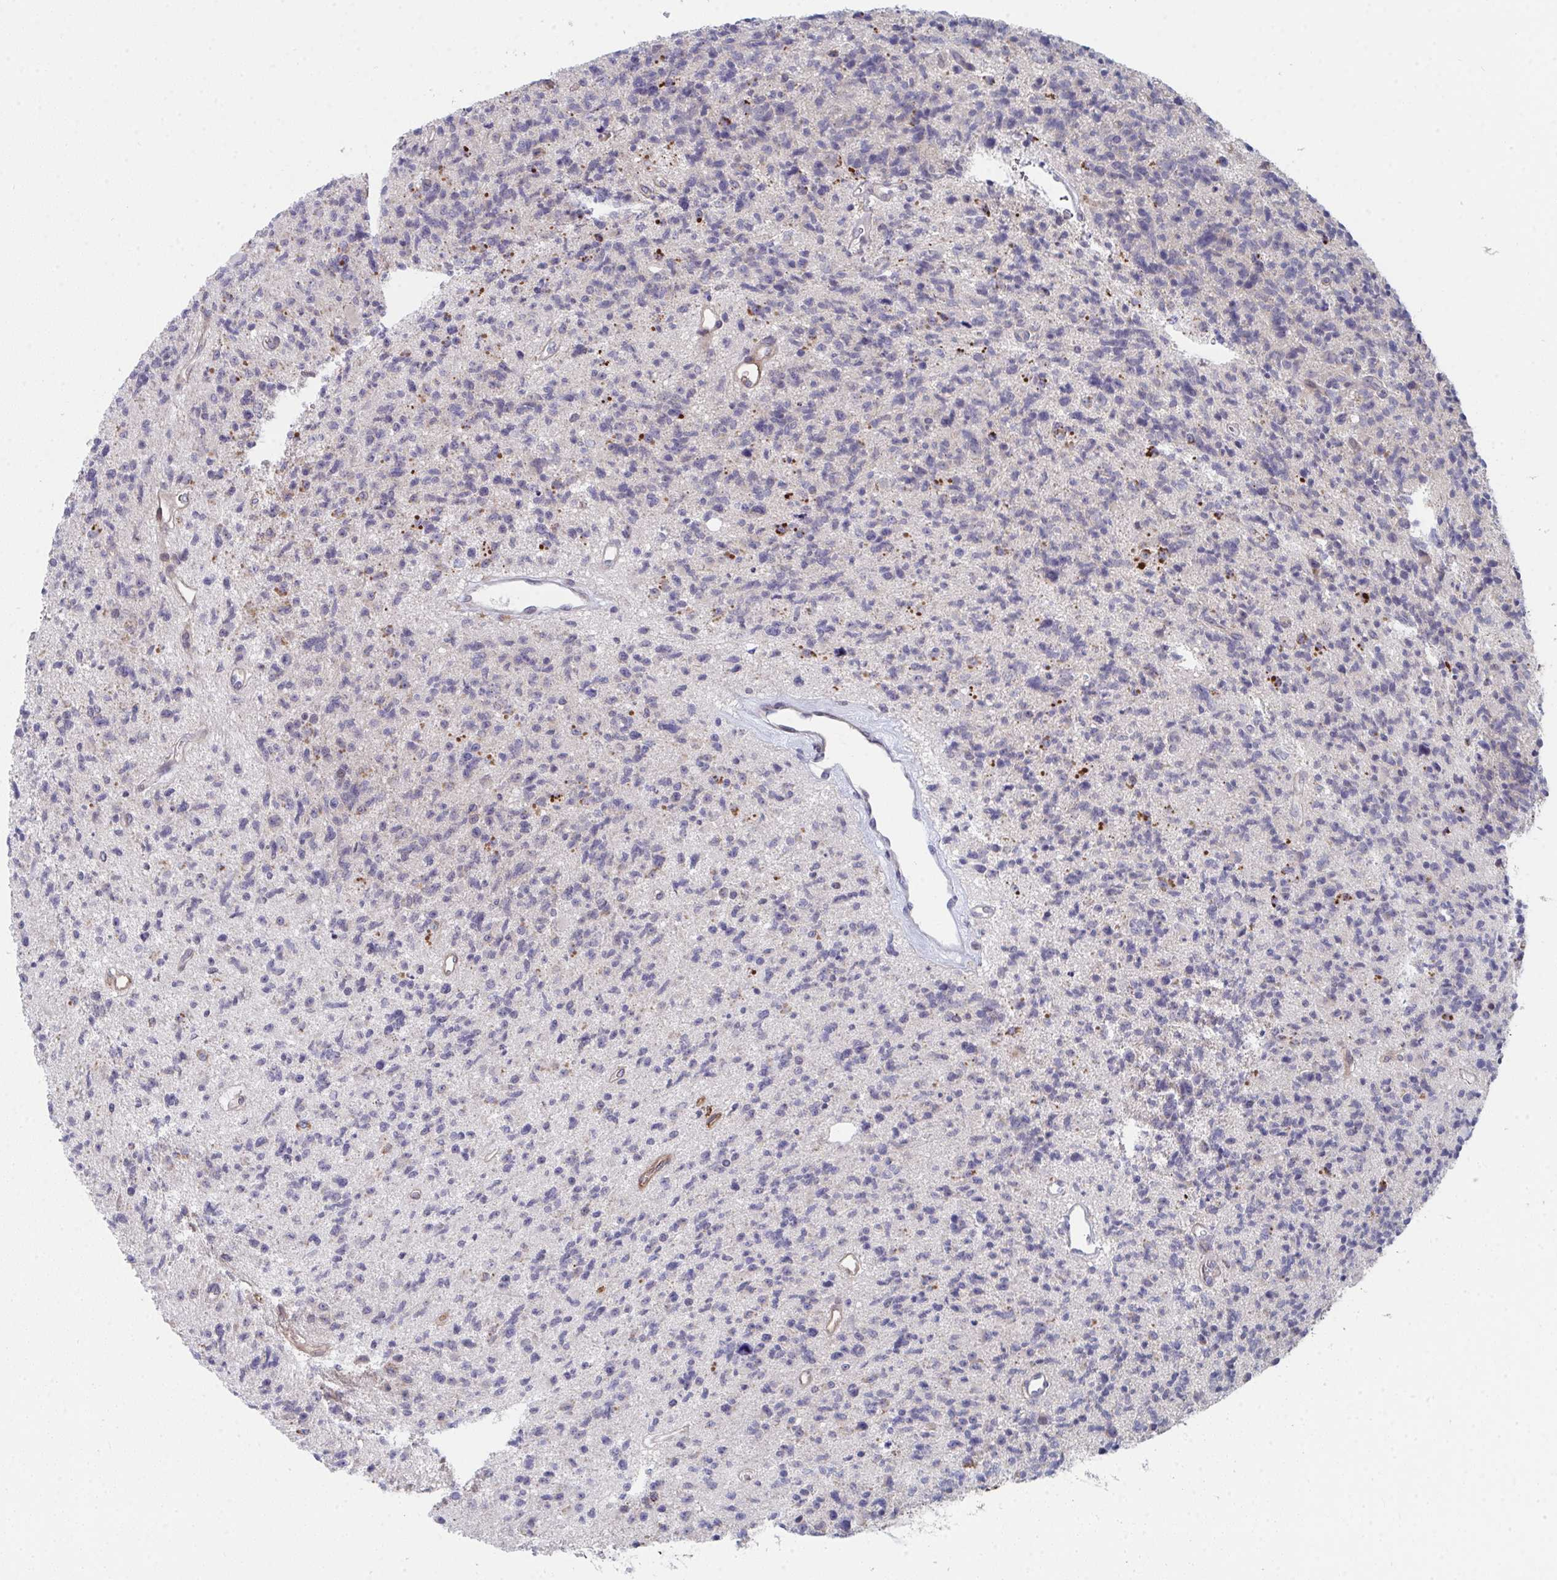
{"staining": {"intensity": "negative", "quantity": "none", "location": "none"}, "tissue": "glioma", "cell_type": "Tumor cells", "image_type": "cancer", "snomed": [{"axis": "morphology", "description": "Glioma, malignant, High grade"}, {"axis": "topography", "description": "Brain"}], "caption": "Human malignant glioma (high-grade) stained for a protein using IHC exhibits no positivity in tumor cells.", "gene": "VWDE", "patient": {"sex": "male", "age": 29}}